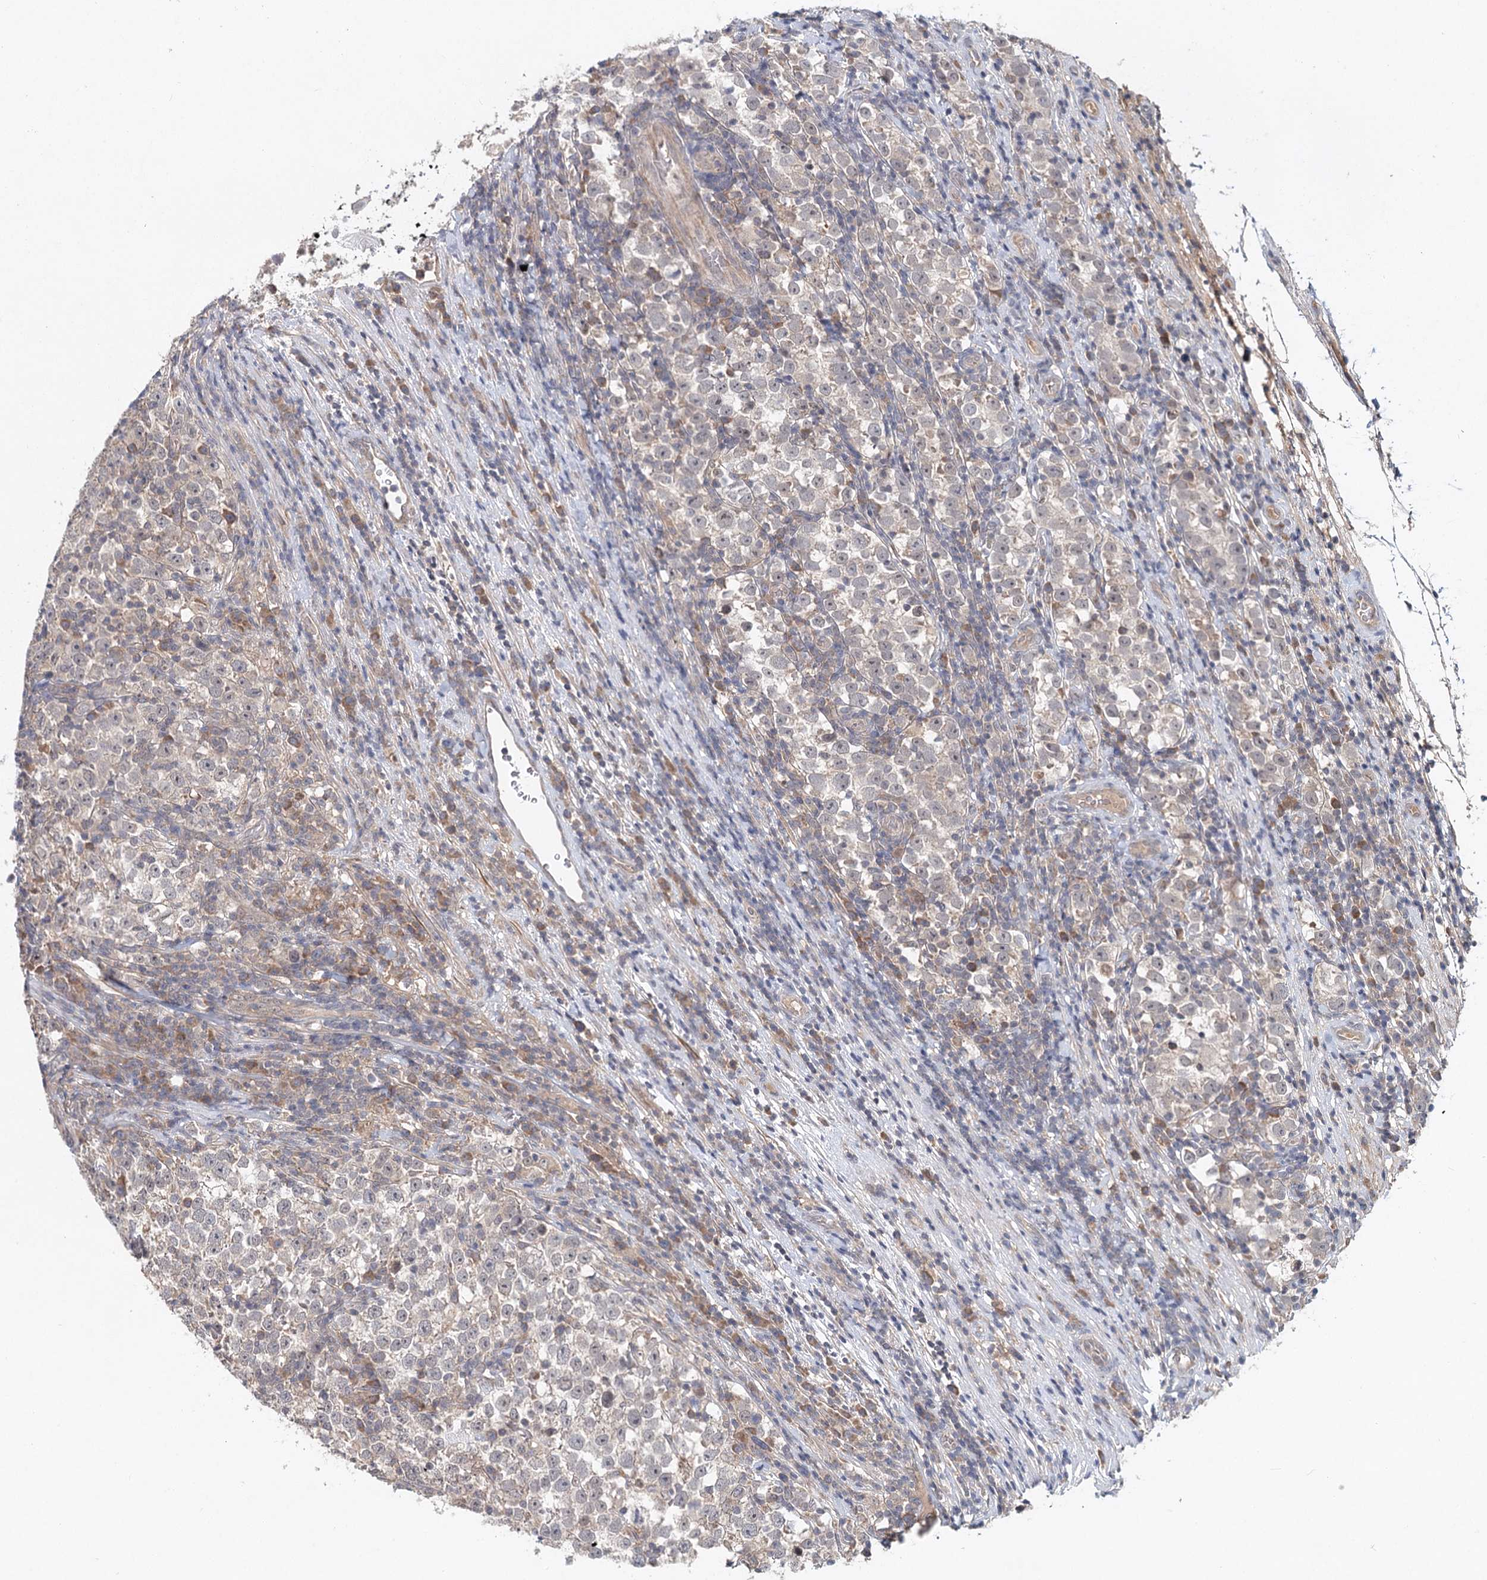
{"staining": {"intensity": "negative", "quantity": "none", "location": "none"}, "tissue": "testis cancer", "cell_type": "Tumor cells", "image_type": "cancer", "snomed": [{"axis": "morphology", "description": "Normal tissue, NOS"}, {"axis": "morphology", "description": "Seminoma, NOS"}, {"axis": "topography", "description": "Testis"}], "caption": "Immunohistochemical staining of human testis seminoma displays no significant positivity in tumor cells.", "gene": "AP3B1", "patient": {"sex": "male", "age": 43}}